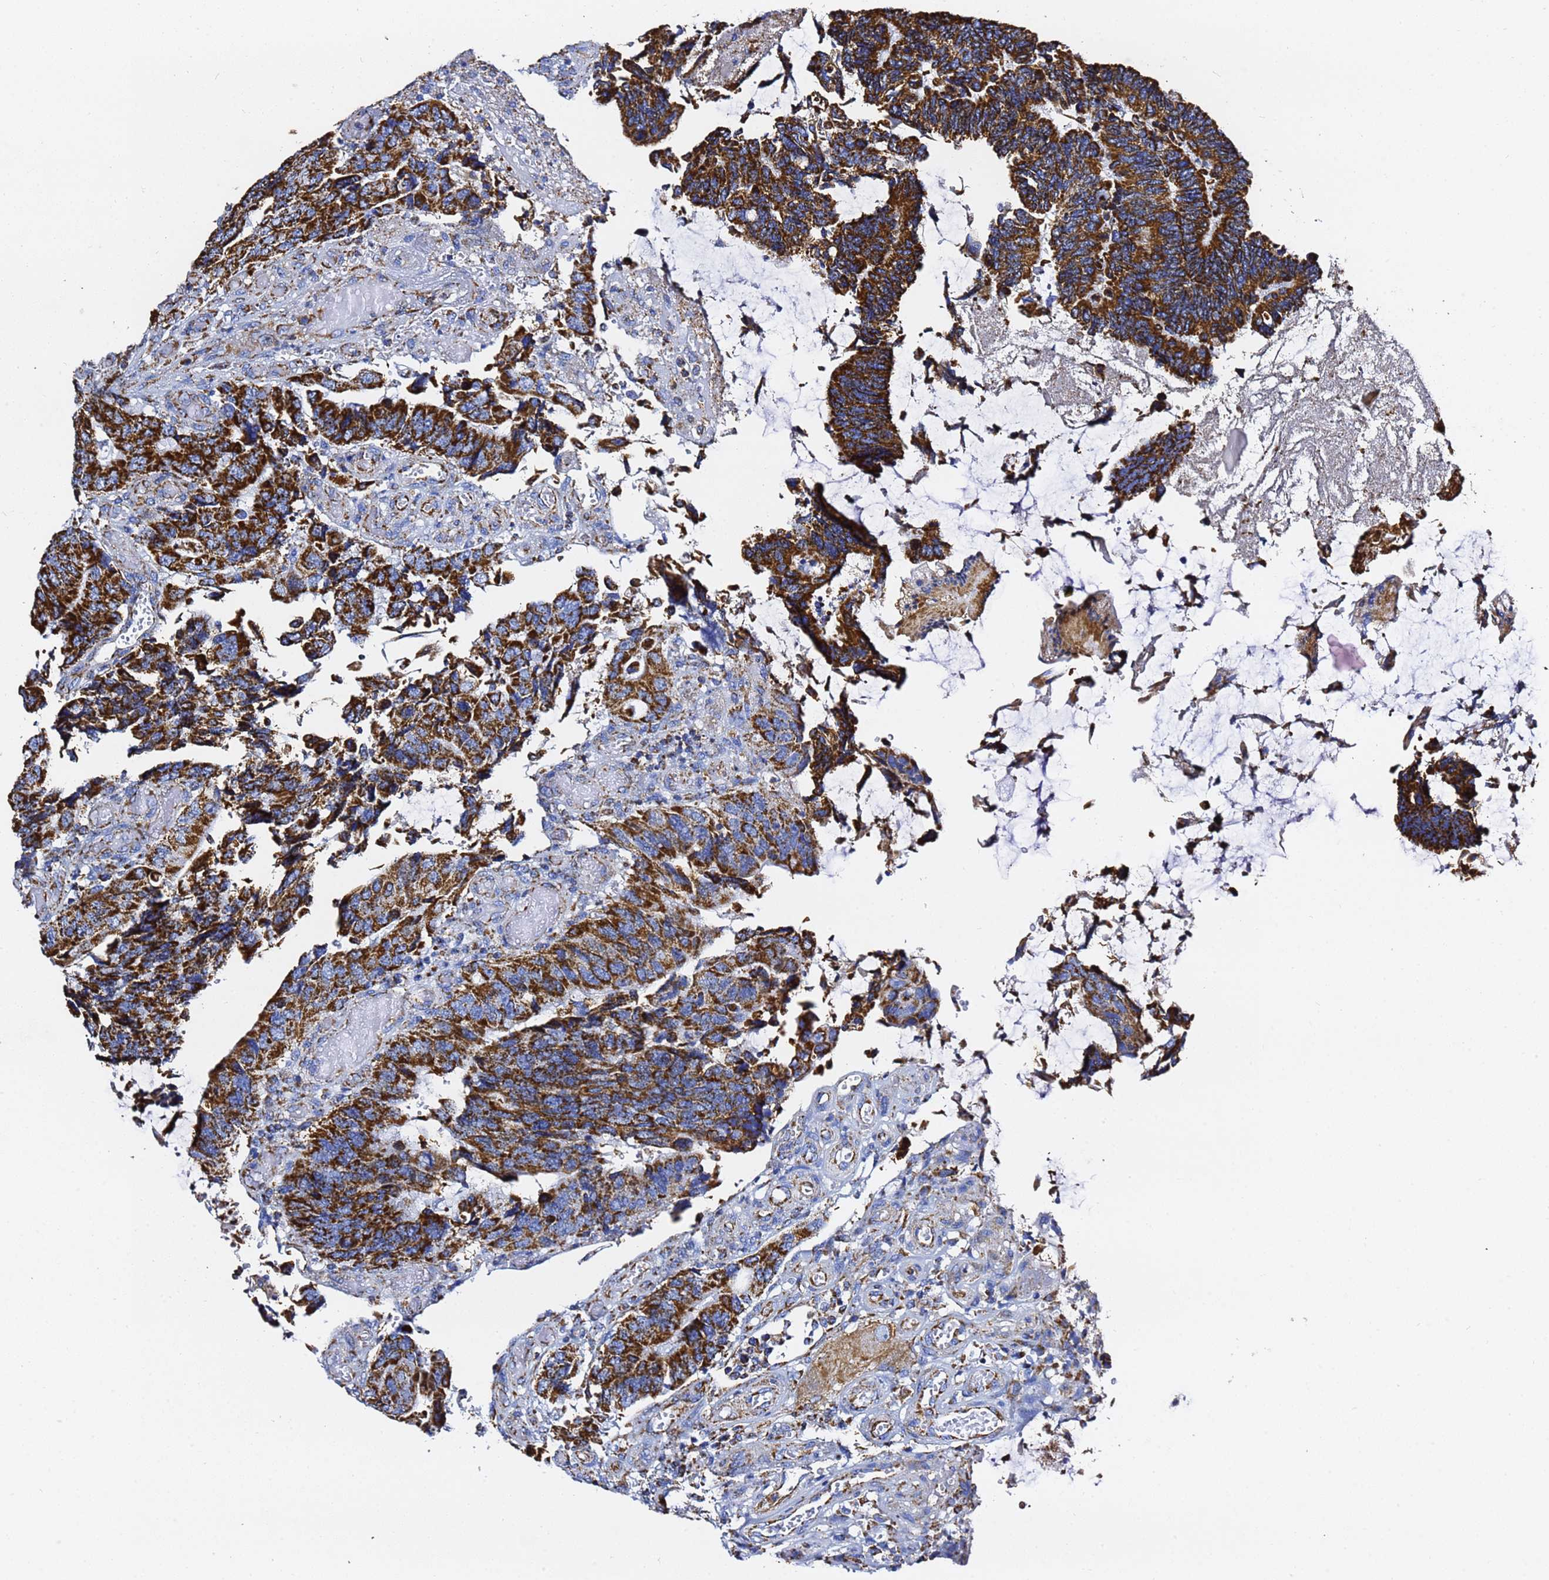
{"staining": {"intensity": "strong", "quantity": ">75%", "location": "cytoplasmic/membranous"}, "tissue": "colorectal cancer", "cell_type": "Tumor cells", "image_type": "cancer", "snomed": [{"axis": "morphology", "description": "Adenocarcinoma, NOS"}, {"axis": "topography", "description": "Colon"}], "caption": "Tumor cells show high levels of strong cytoplasmic/membranous staining in approximately >75% of cells in human adenocarcinoma (colorectal).", "gene": "PHB2", "patient": {"sex": "male", "age": 87}}